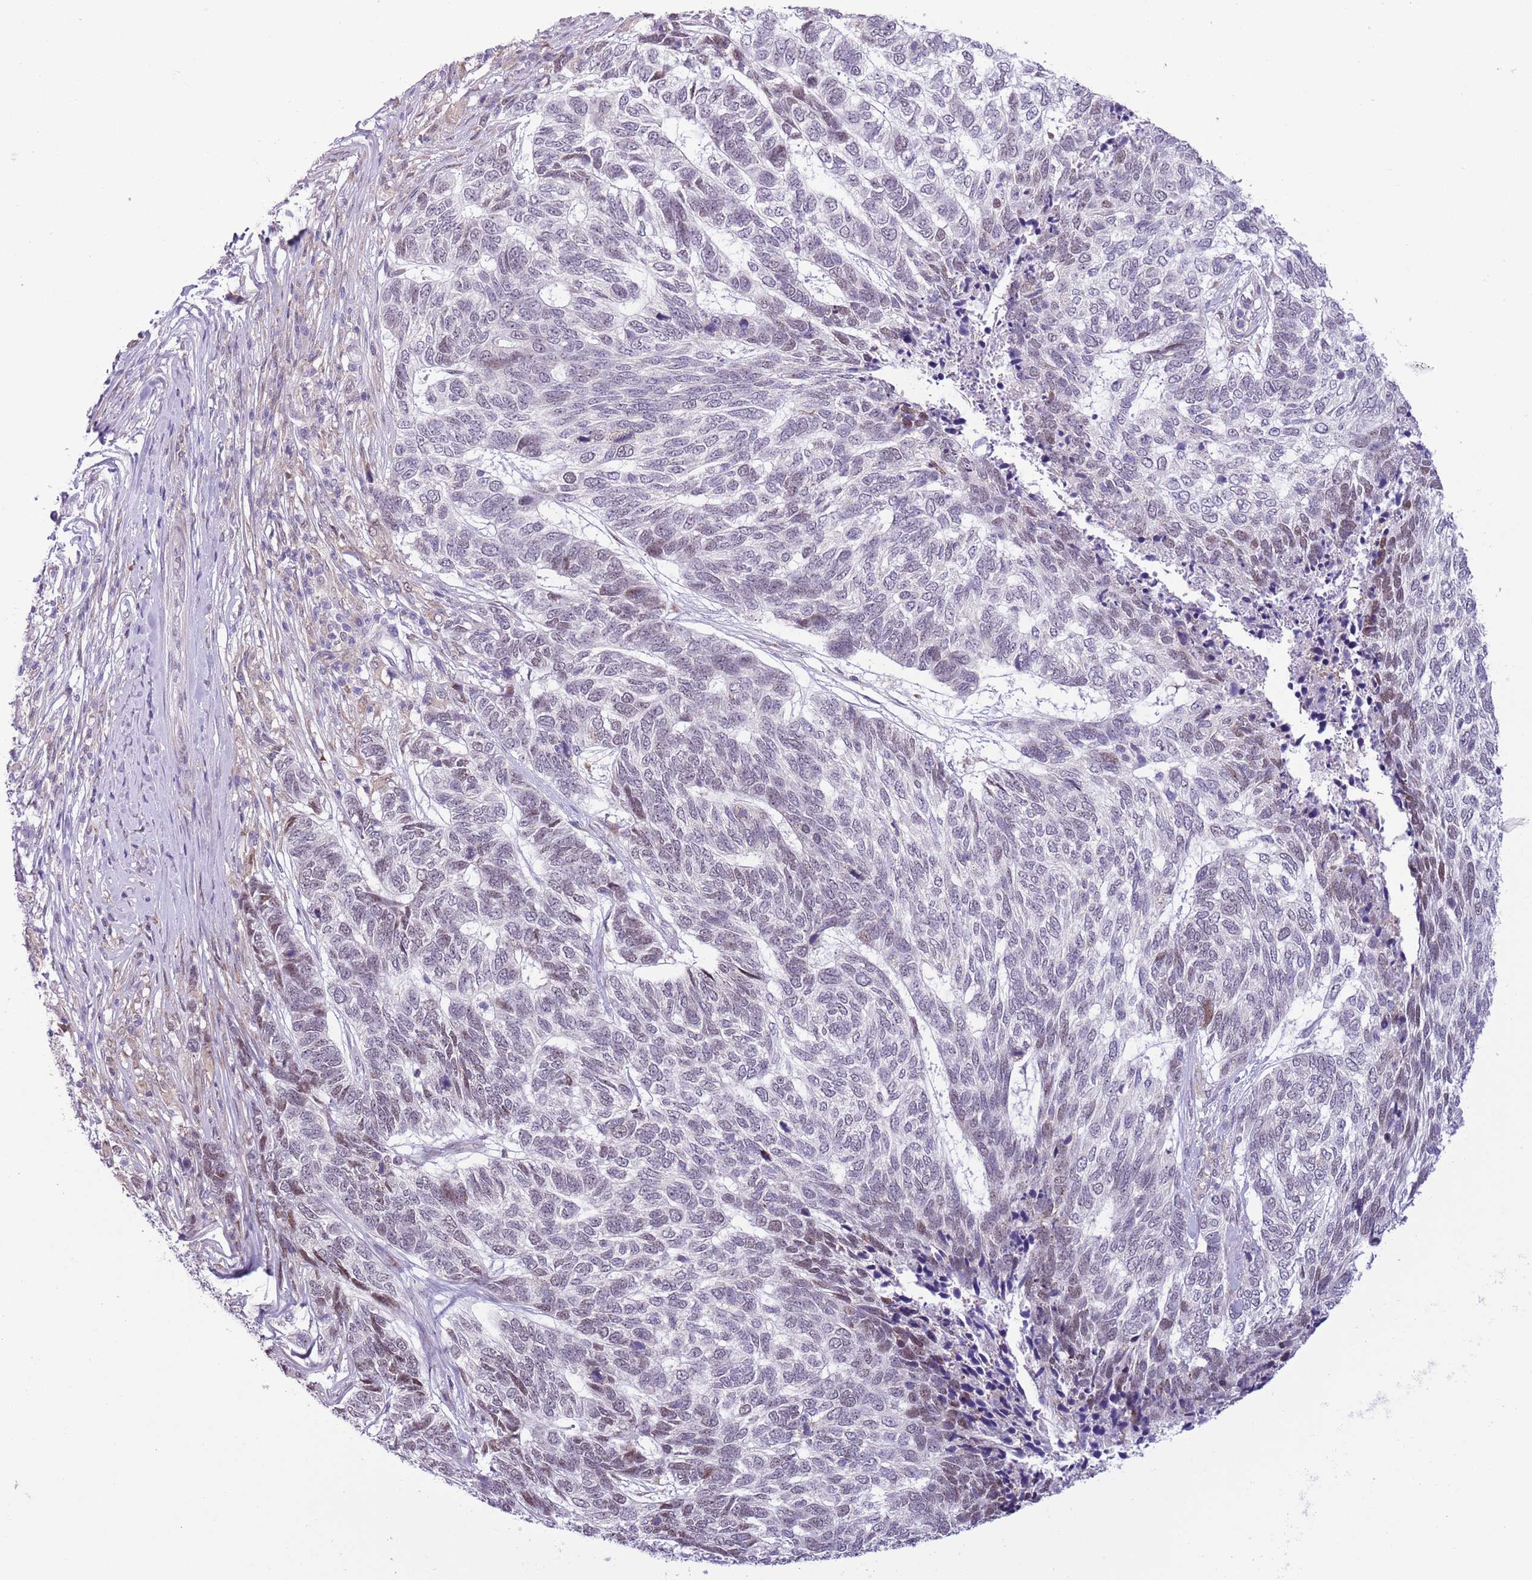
{"staining": {"intensity": "weak", "quantity": "<25%", "location": "nuclear"}, "tissue": "skin cancer", "cell_type": "Tumor cells", "image_type": "cancer", "snomed": [{"axis": "morphology", "description": "Basal cell carcinoma"}, {"axis": "topography", "description": "Skin"}], "caption": "Immunohistochemistry of basal cell carcinoma (skin) exhibits no staining in tumor cells. The staining was performed using DAB (3,3'-diaminobenzidine) to visualize the protein expression in brown, while the nuclei were stained in blue with hematoxylin (Magnification: 20x).", "gene": "ZNF576", "patient": {"sex": "female", "age": 65}}